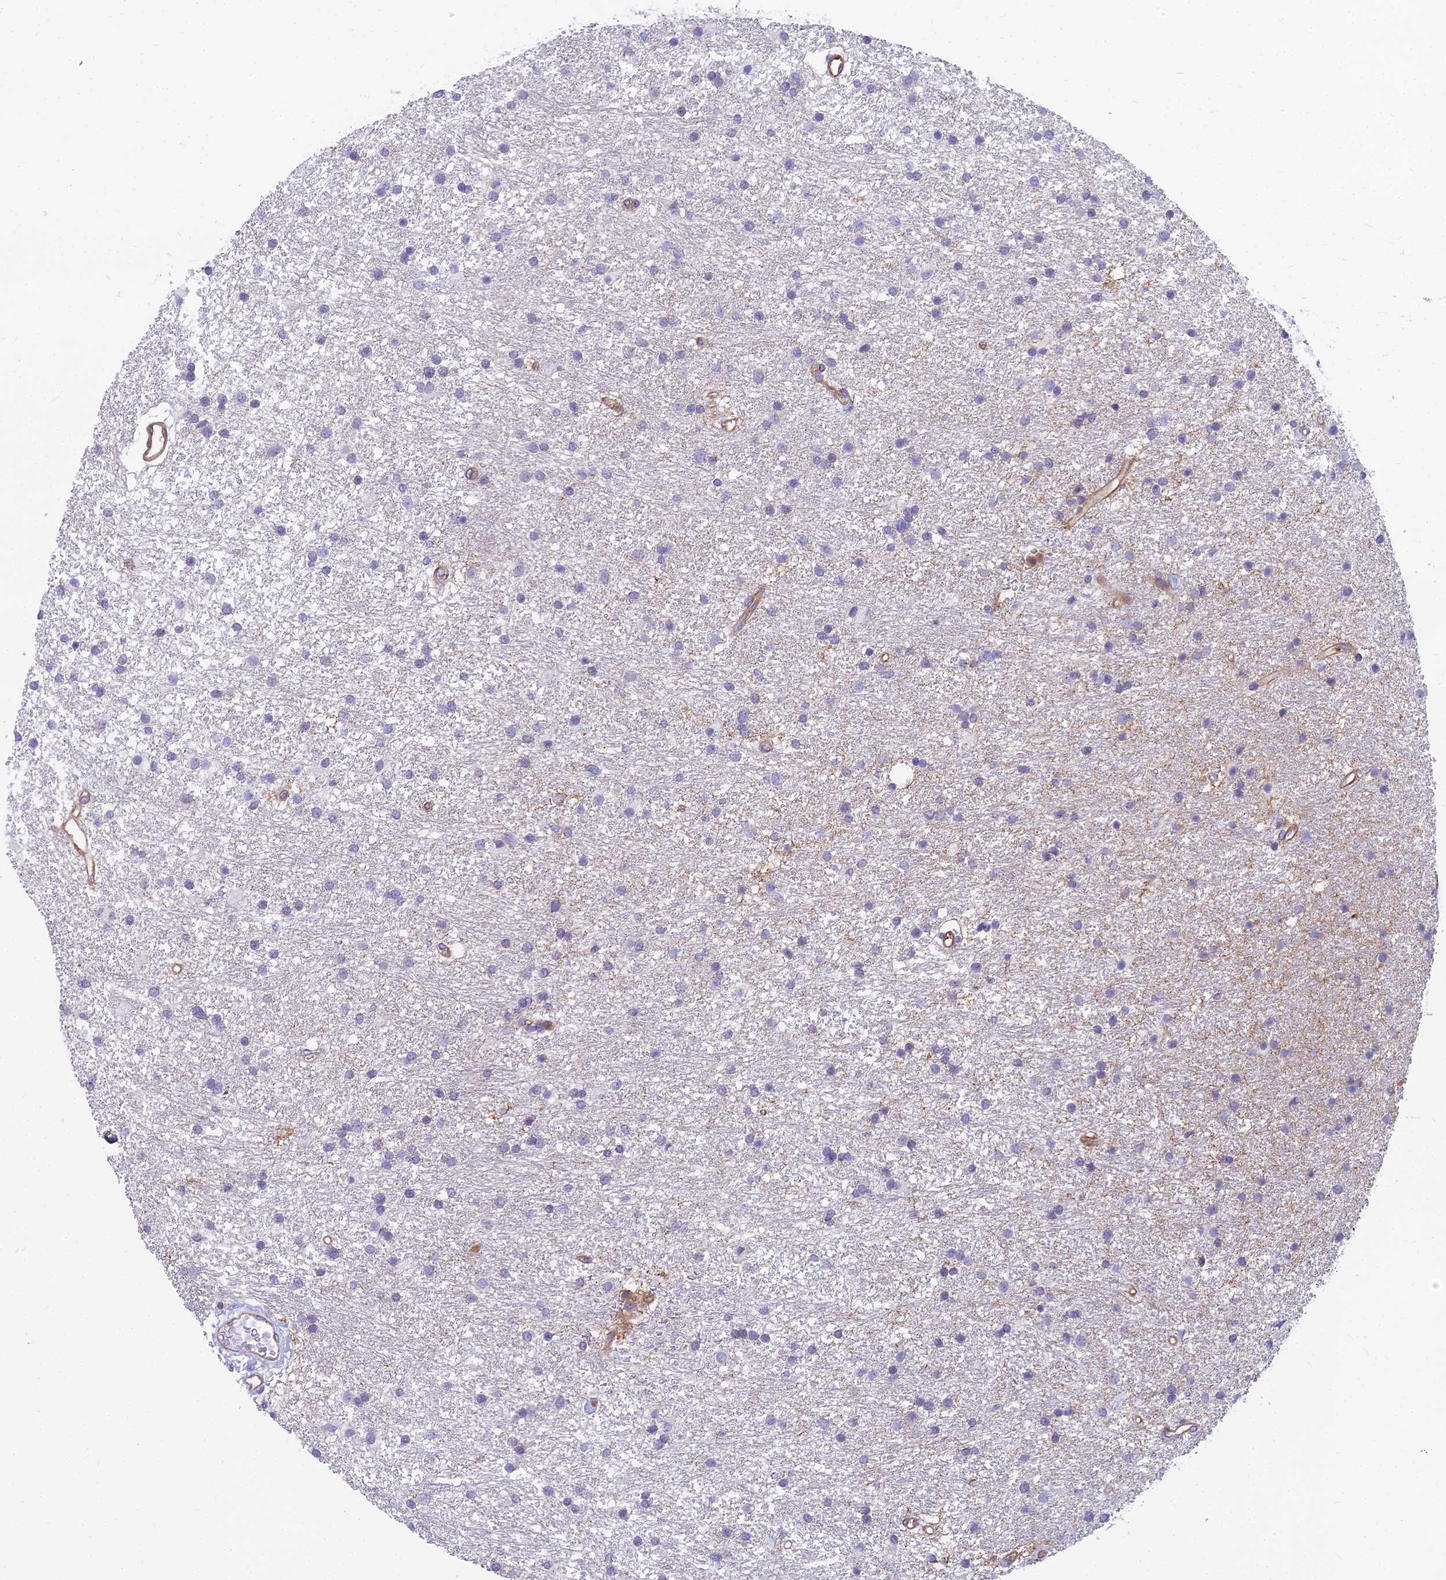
{"staining": {"intensity": "negative", "quantity": "none", "location": "none"}, "tissue": "glioma", "cell_type": "Tumor cells", "image_type": "cancer", "snomed": [{"axis": "morphology", "description": "Glioma, malignant, High grade"}, {"axis": "topography", "description": "Brain"}], "caption": "The image reveals no significant expression in tumor cells of glioma.", "gene": "HLA-DOA", "patient": {"sex": "male", "age": 77}}